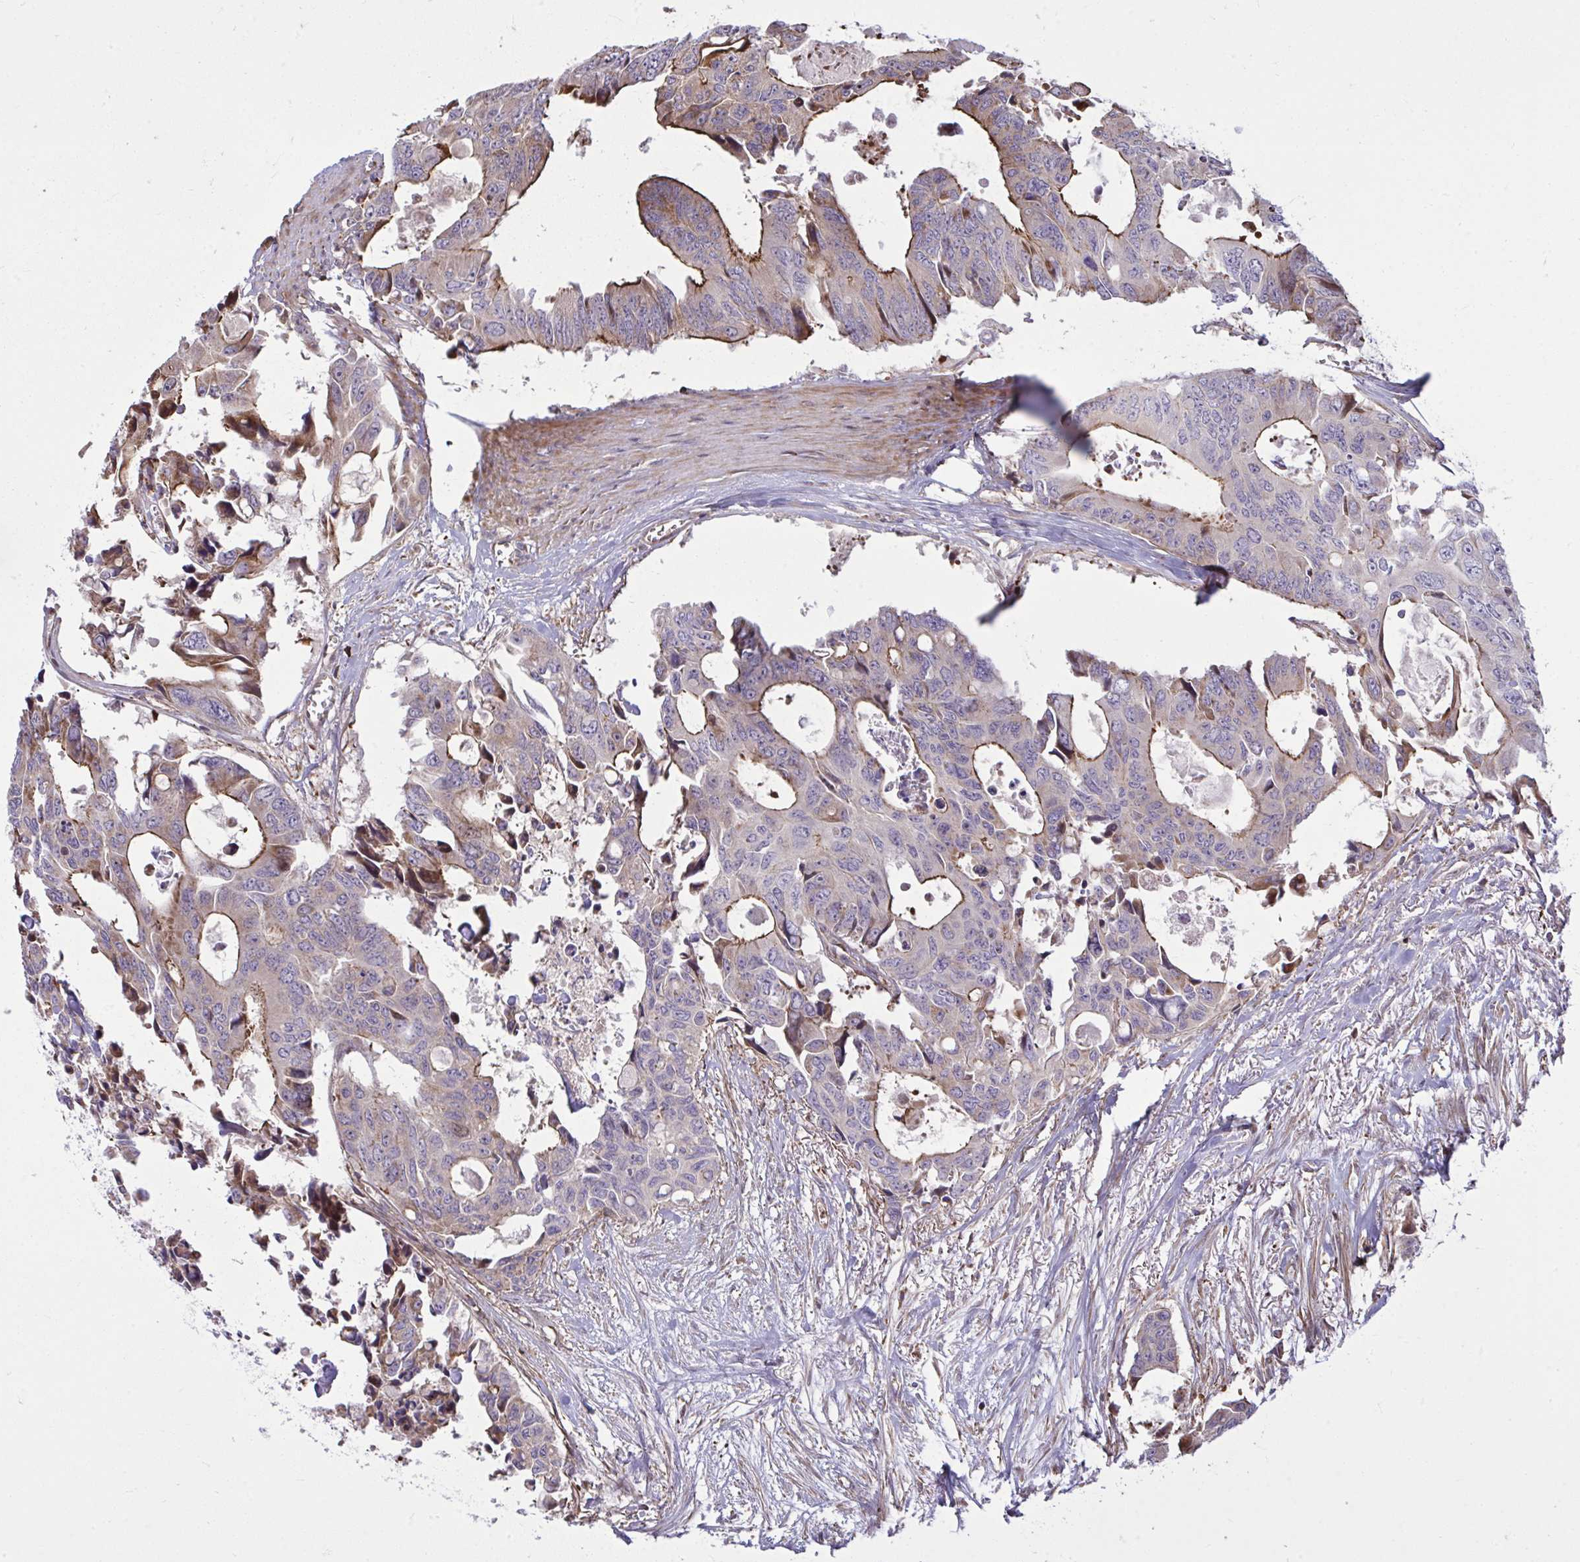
{"staining": {"intensity": "moderate", "quantity": "25%-75%", "location": "cytoplasmic/membranous"}, "tissue": "colorectal cancer", "cell_type": "Tumor cells", "image_type": "cancer", "snomed": [{"axis": "morphology", "description": "Adenocarcinoma, NOS"}, {"axis": "topography", "description": "Rectum"}], "caption": "A brown stain labels moderate cytoplasmic/membranous expression of a protein in adenocarcinoma (colorectal) tumor cells. (DAB IHC, brown staining for protein, blue staining for nuclei).", "gene": "ZSCAN9", "patient": {"sex": "male", "age": 76}}